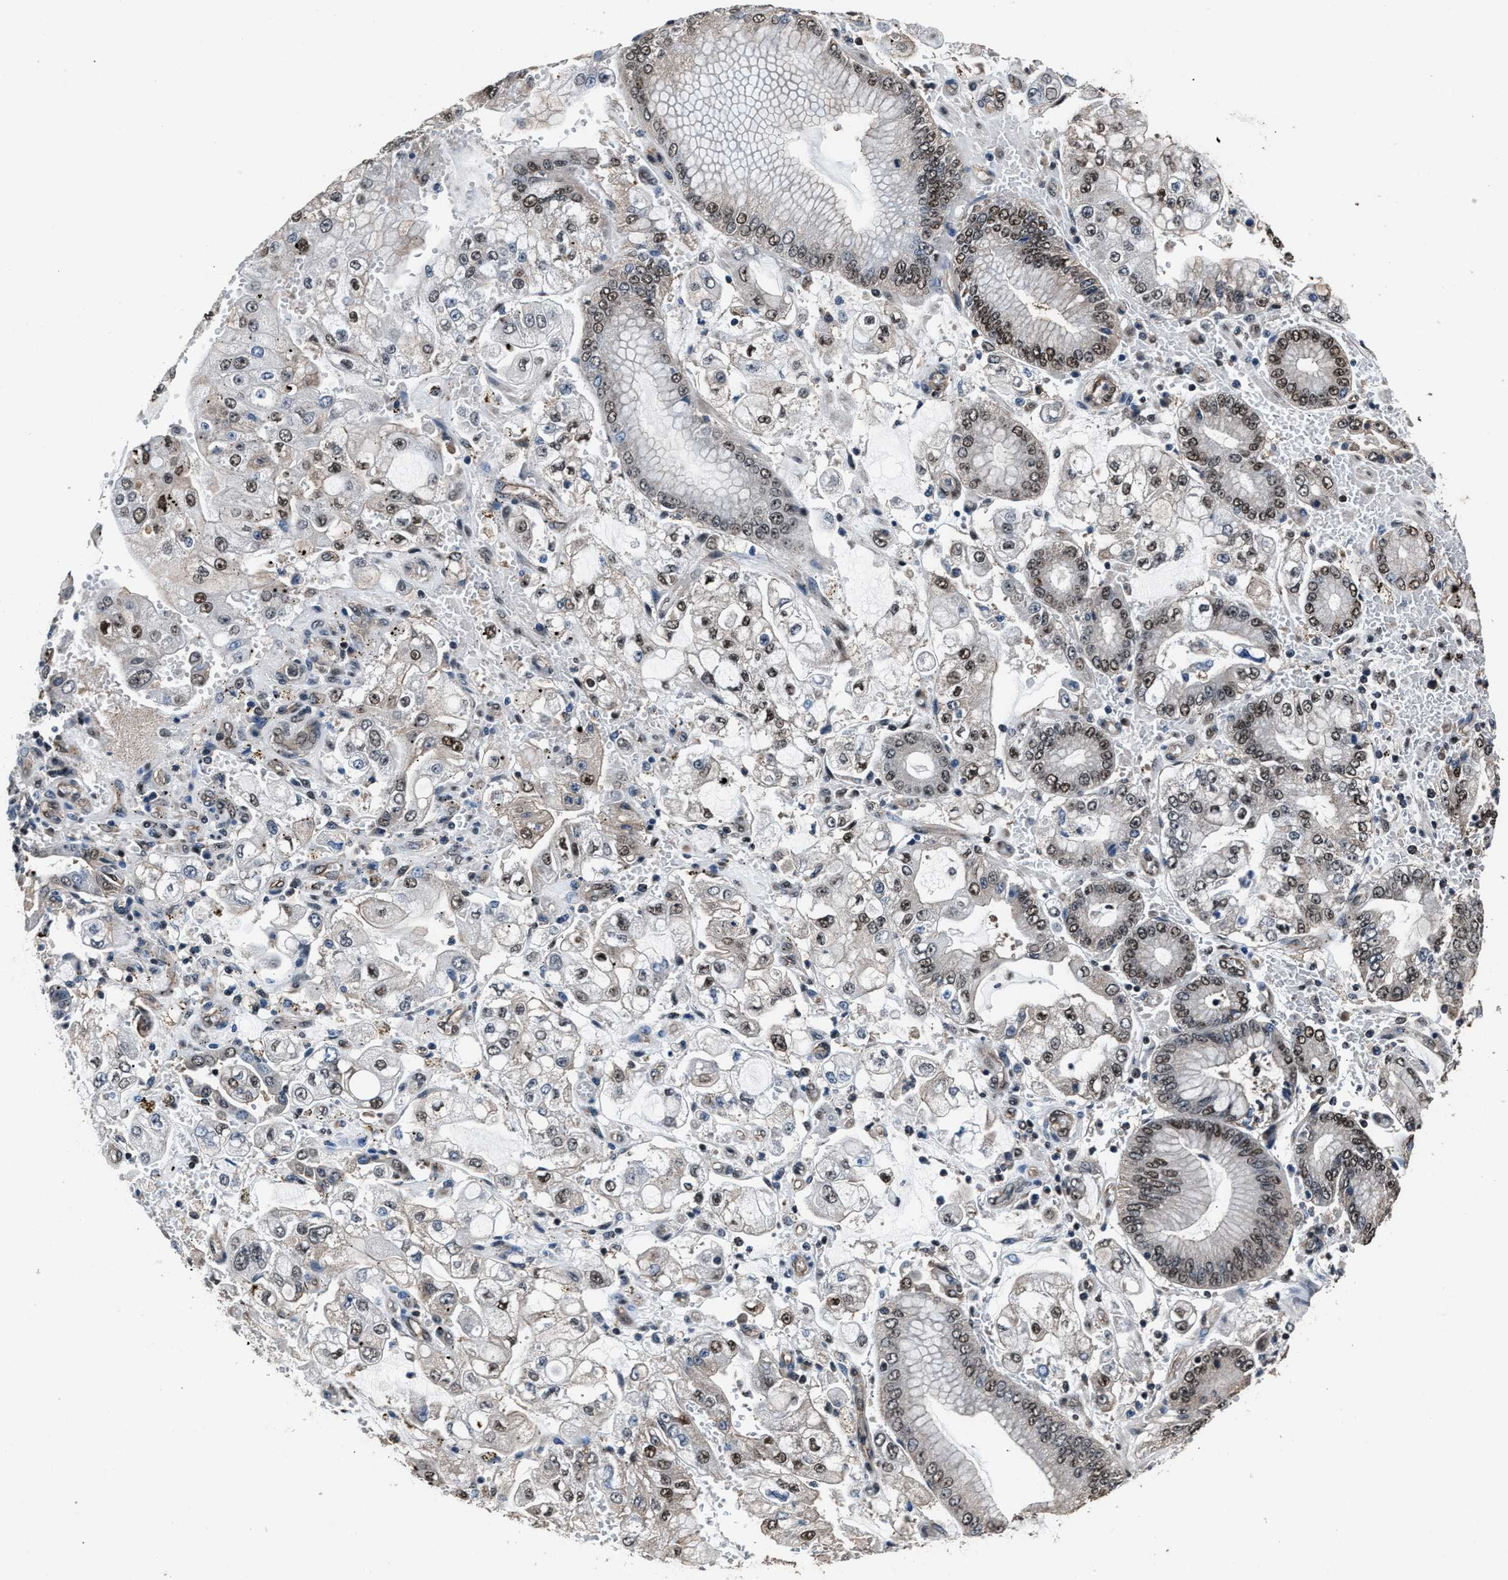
{"staining": {"intensity": "moderate", "quantity": ">75%", "location": "nuclear"}, "tissue": "stomach cancer", "cell_type": "Tumor cells", "image_type": "cancer", "snomed": [{"axis": "morphology", "description": "Adenocarcinoma, NOS"}, {"axis": "topography", "description": "Stomach"}], "caption": "Adenocarcinoma (stomach) stained with a brown dye reveals moderate nuclear positive expression in approximately >75% of tumor cells.", "gene": "DFFA", "patient": {"sex": "male", "age": 76}}